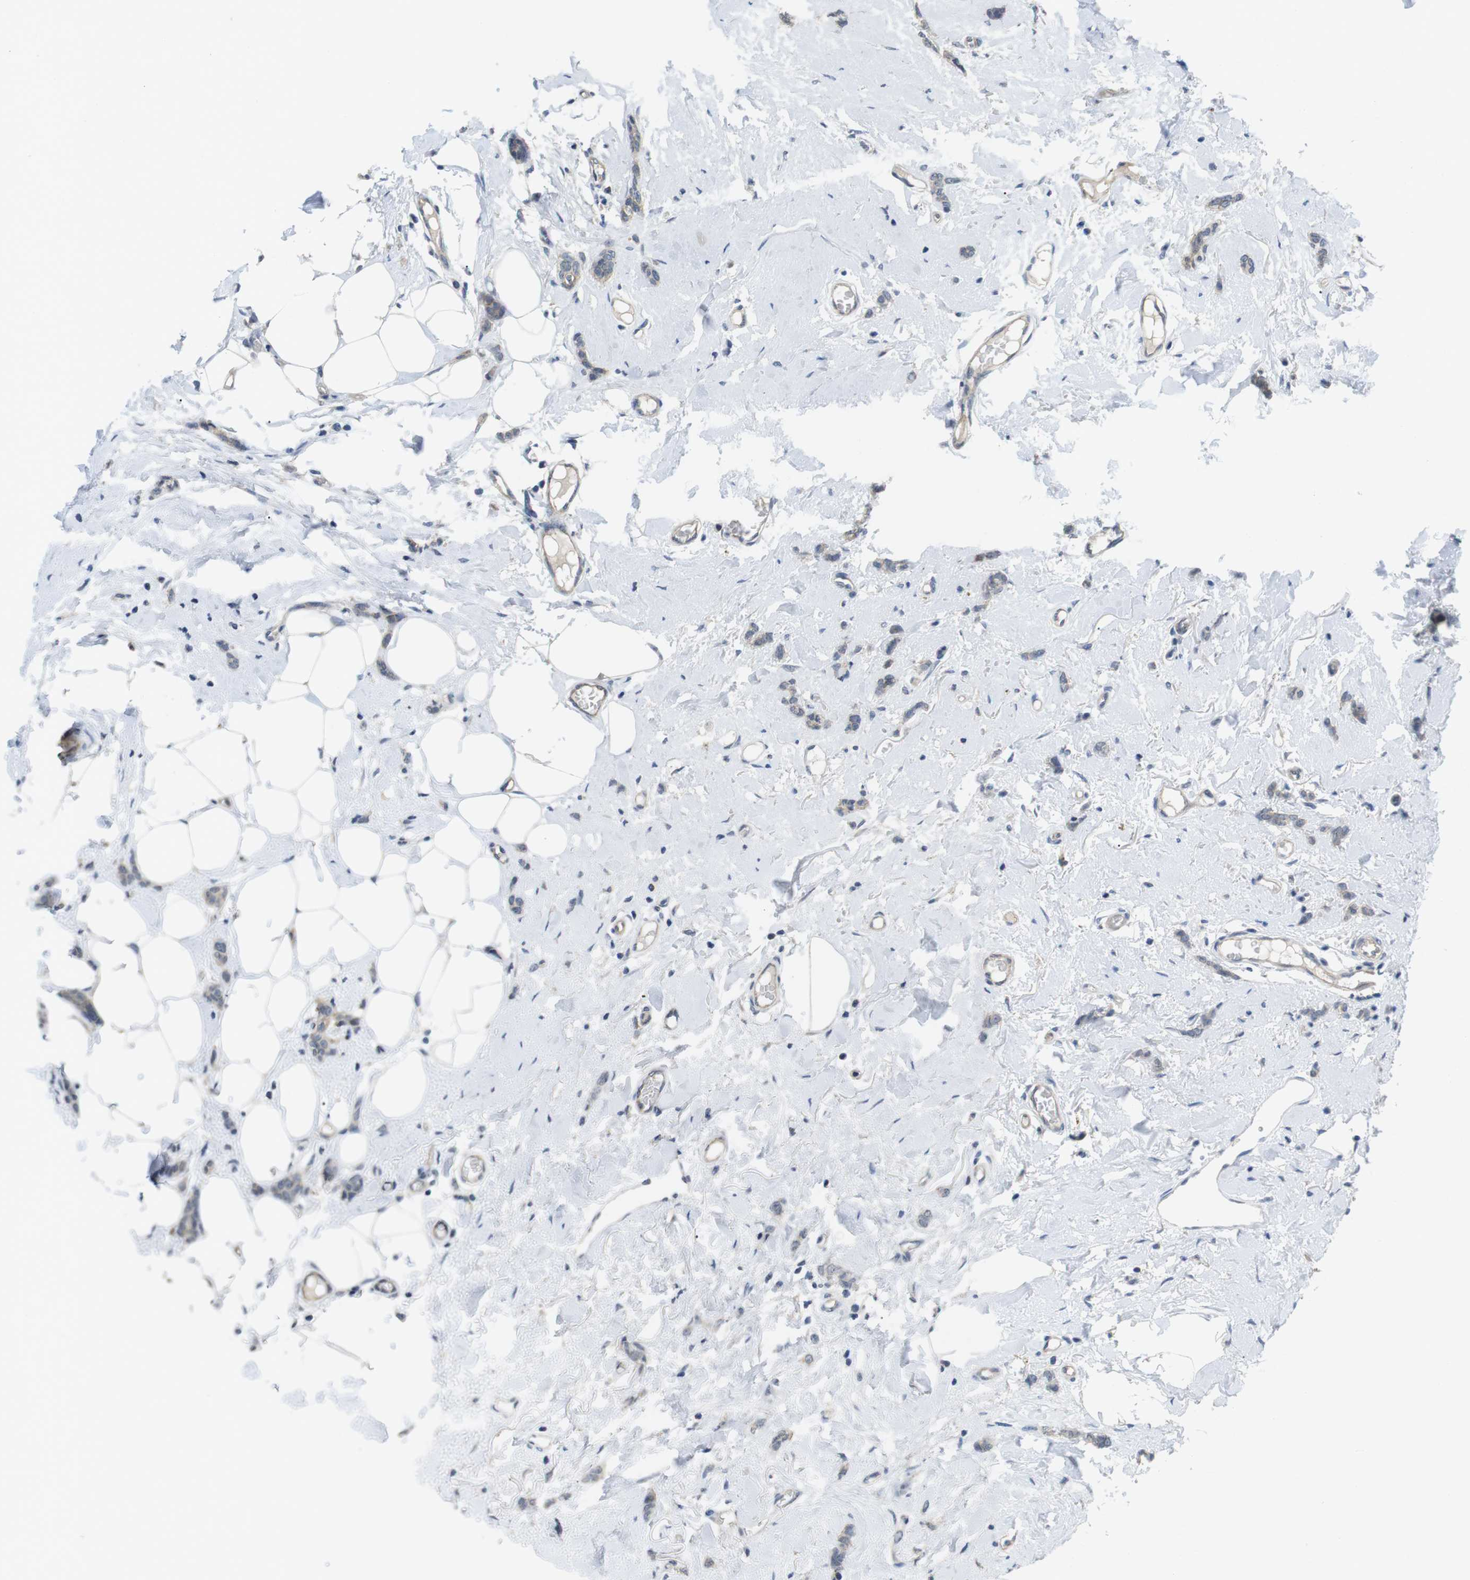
{"staining": {"intensity": "negative", "quantity": "none", "location": "none"}, "tissue": "breast cancer", "cell_type": "Tumor cells", "image_type": "cancer", "snomed": [{"axis": "morphology", "description": "Lobular carcinoma"}, {"axis": "topography", "description": "Skin"}, {"axis": "topography", "description": "Breast"}], "caption": "Immunohistochemical staining of lobular carcinoma (breast) demonstrates no significant staining in tumor cells.", "gene": "NECTIN1", "patient": {"sex": "female", "age": 46}}